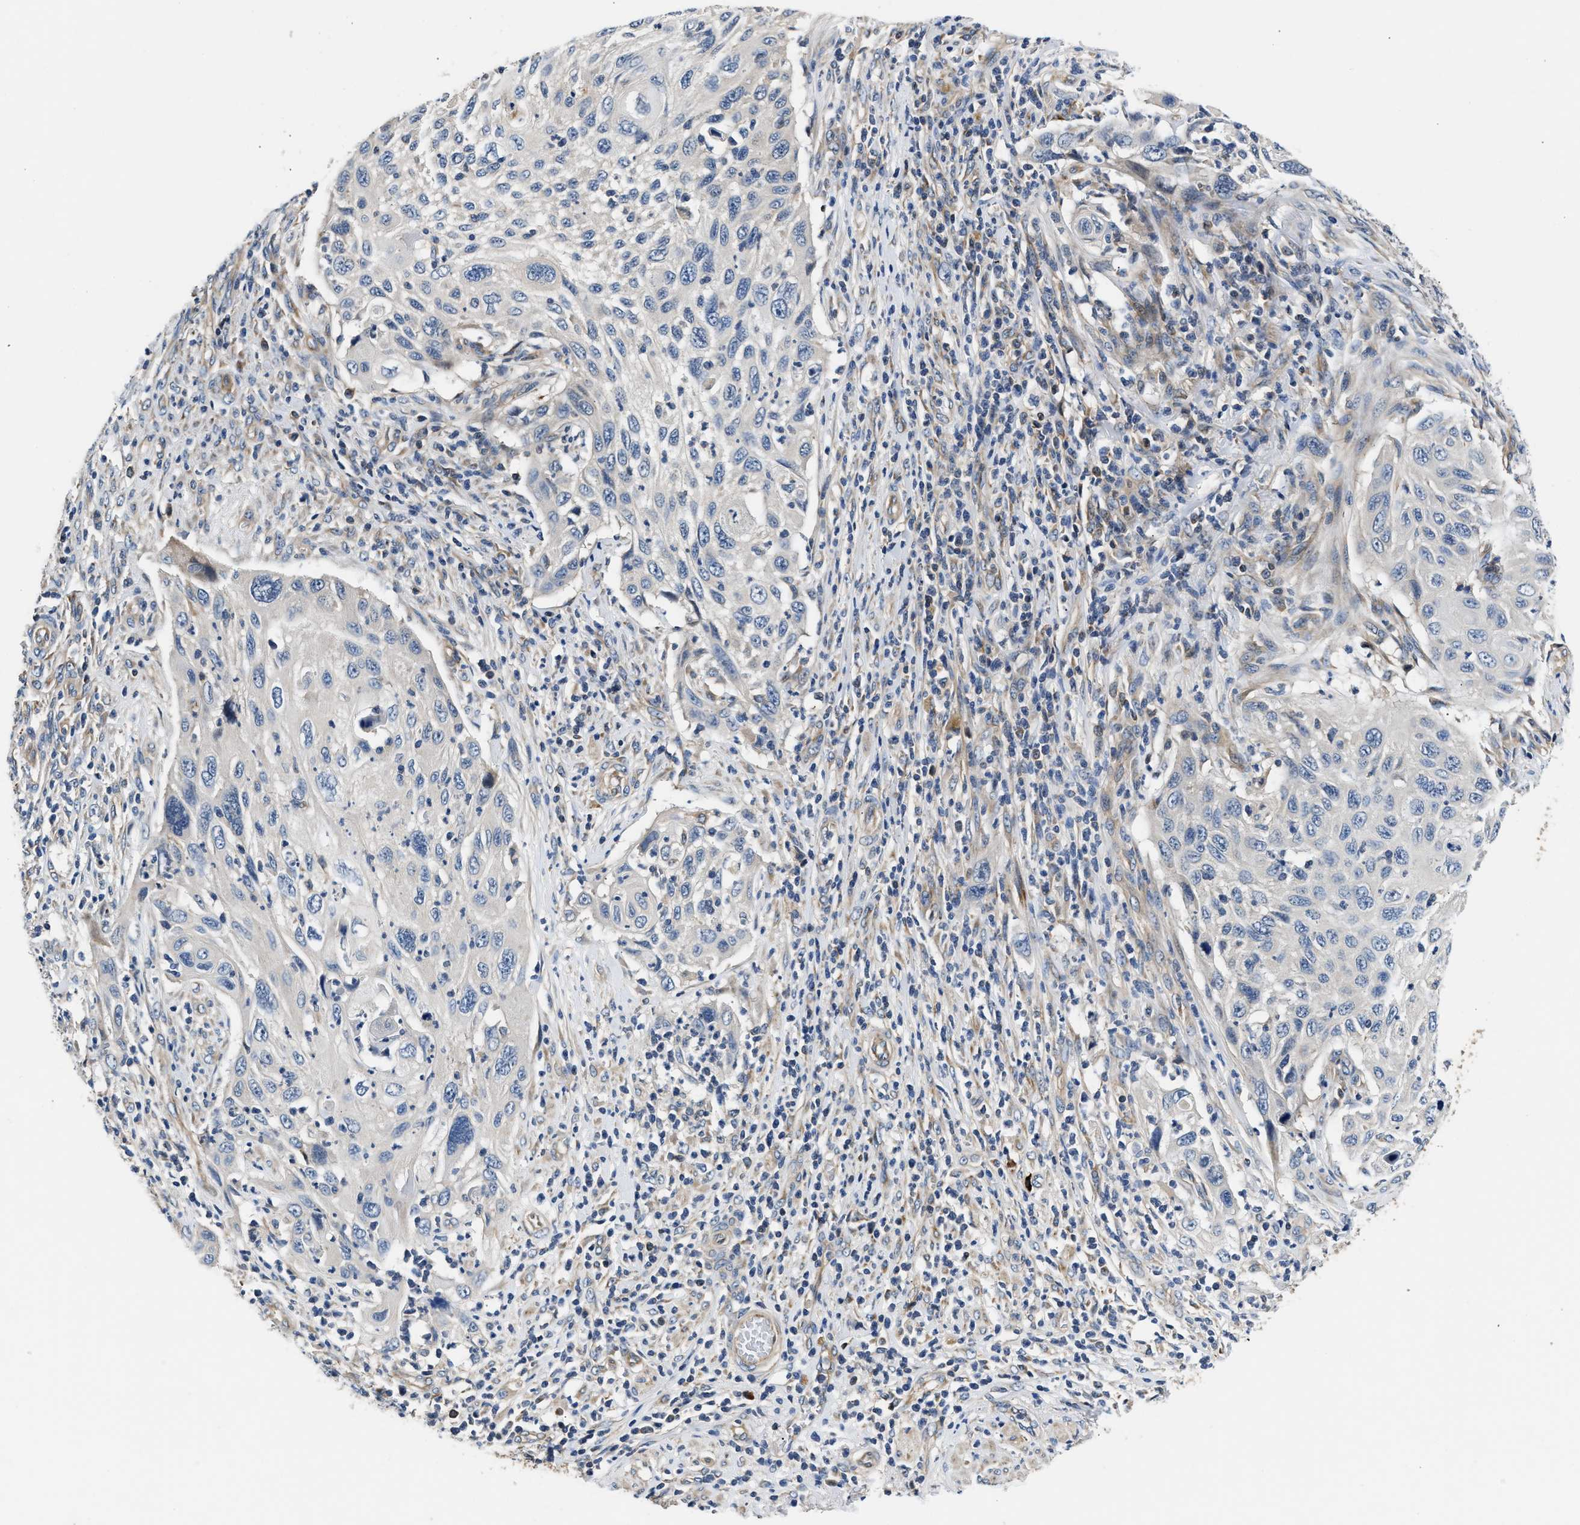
{"staining": {"intensity": "negative", "quantity": "none", "location": "none"}, "tissue": "cervical cancer", "cell_type": "Tumor cells", "image_type": "cancer", "snomed": [{"axis": "morphology", "description": "Squamous cell carcinoma, NOS"}, {"axis": "topography", "description": "Cervix"}], "caption": "High magnification brightfield microscopy of squamous cell carcinoma (cervical) stained with DAB (3,3'-diaminobenzidine) (brown) and counterstained with hematoxylin (blue): tumor cells show no significant expression.", "gene": "TEX2", "patient": {"sex": "female", "age": 70}}